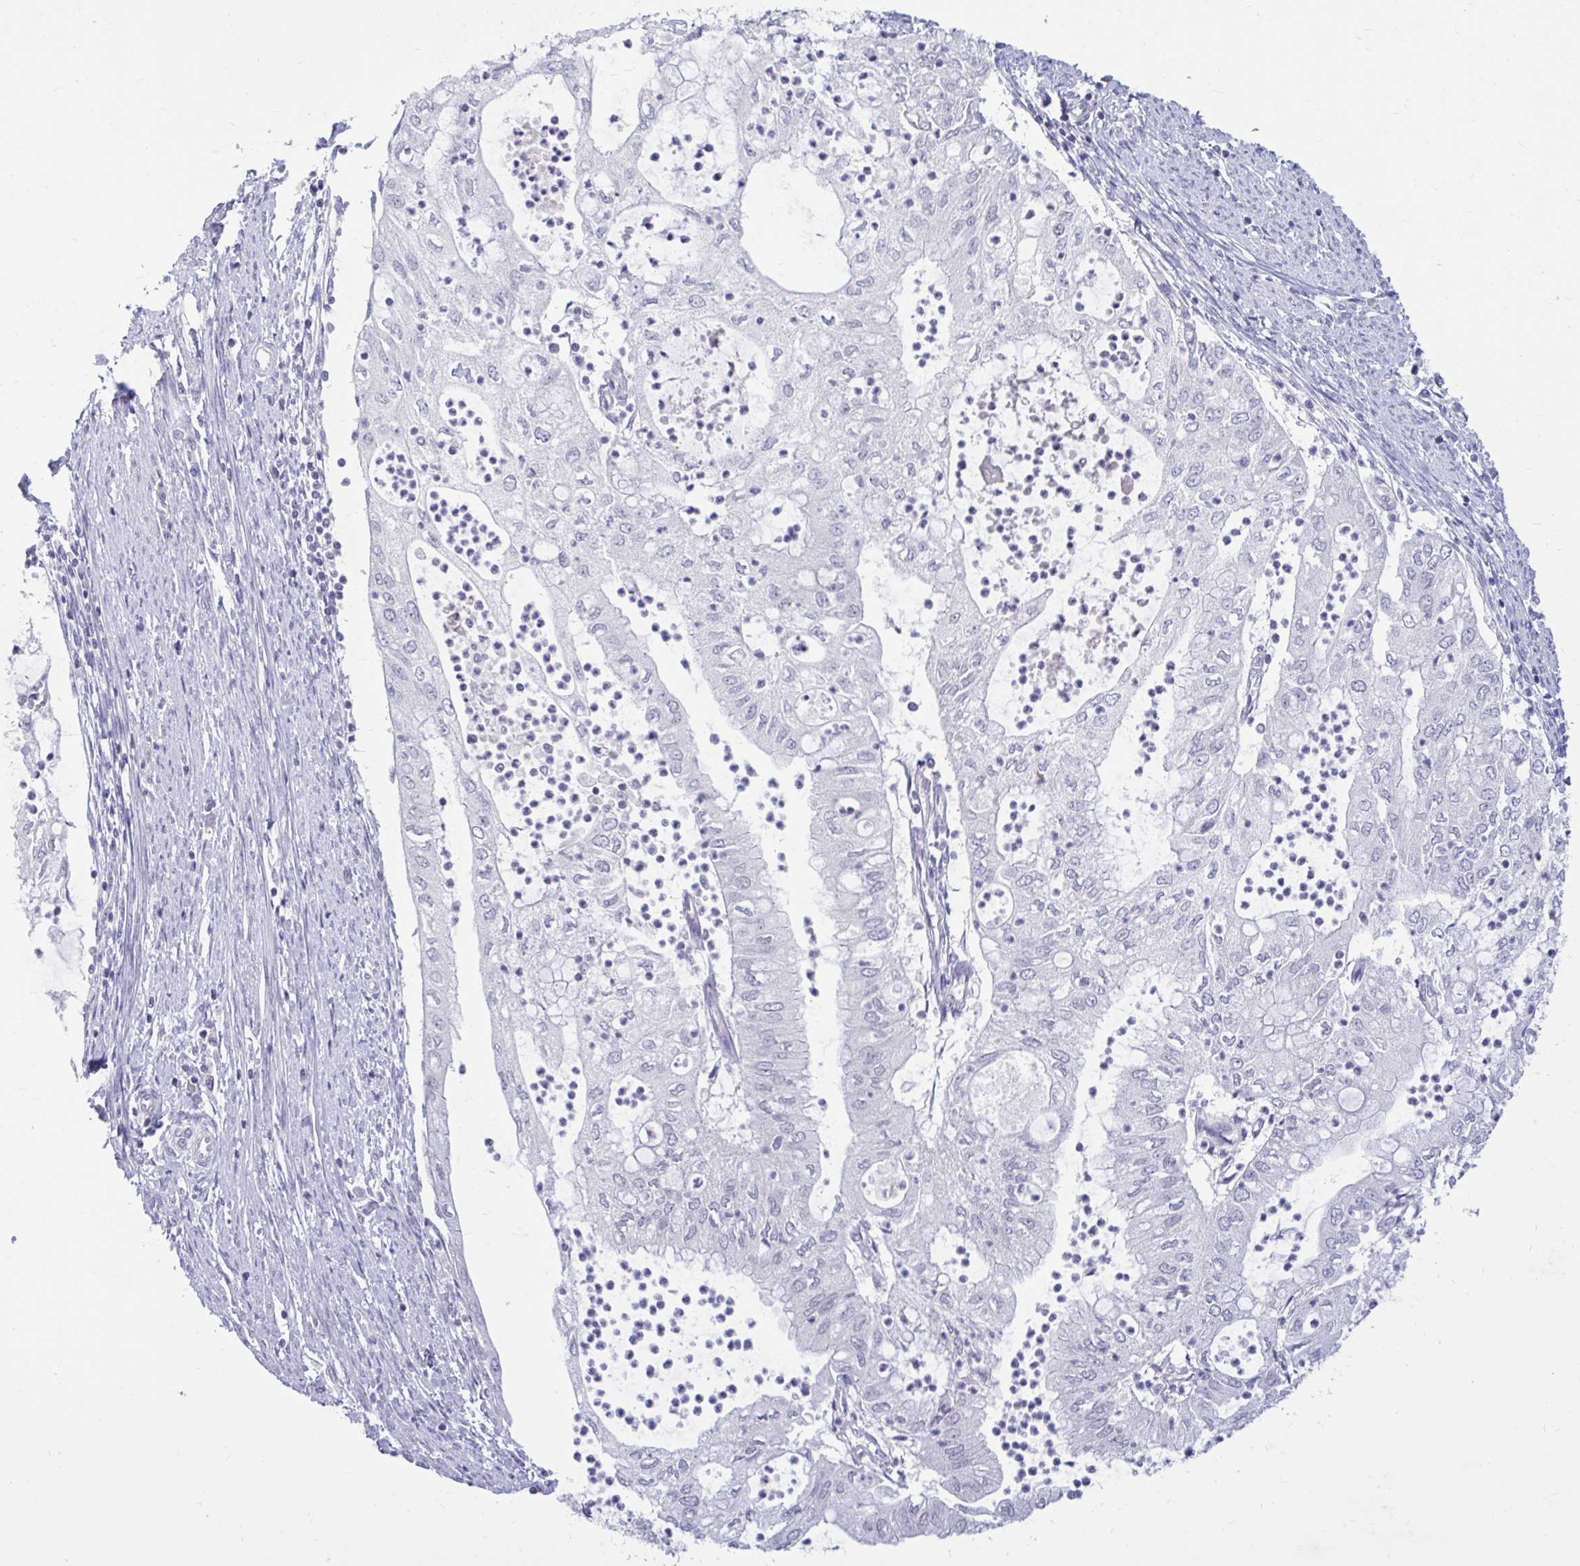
{"staining": {"intensity": "negative", "quantity": "none", "location": "none"}, "tissue": "endometrial cancer", "cell_type": "Tumor cells", "image_type": "cancer", "snomed": [{"axis": "morphology", "description": "Adenocarcinoma, NOS"}, {"axis": "topography", "description": "Endometrium"}], "caption": "DAB immunohistochemical staining of human endometrial cancer shows no significant staining in tumor cells.", "gene": "ARPP19", "patient": {"sex": "female", "age": 75}}